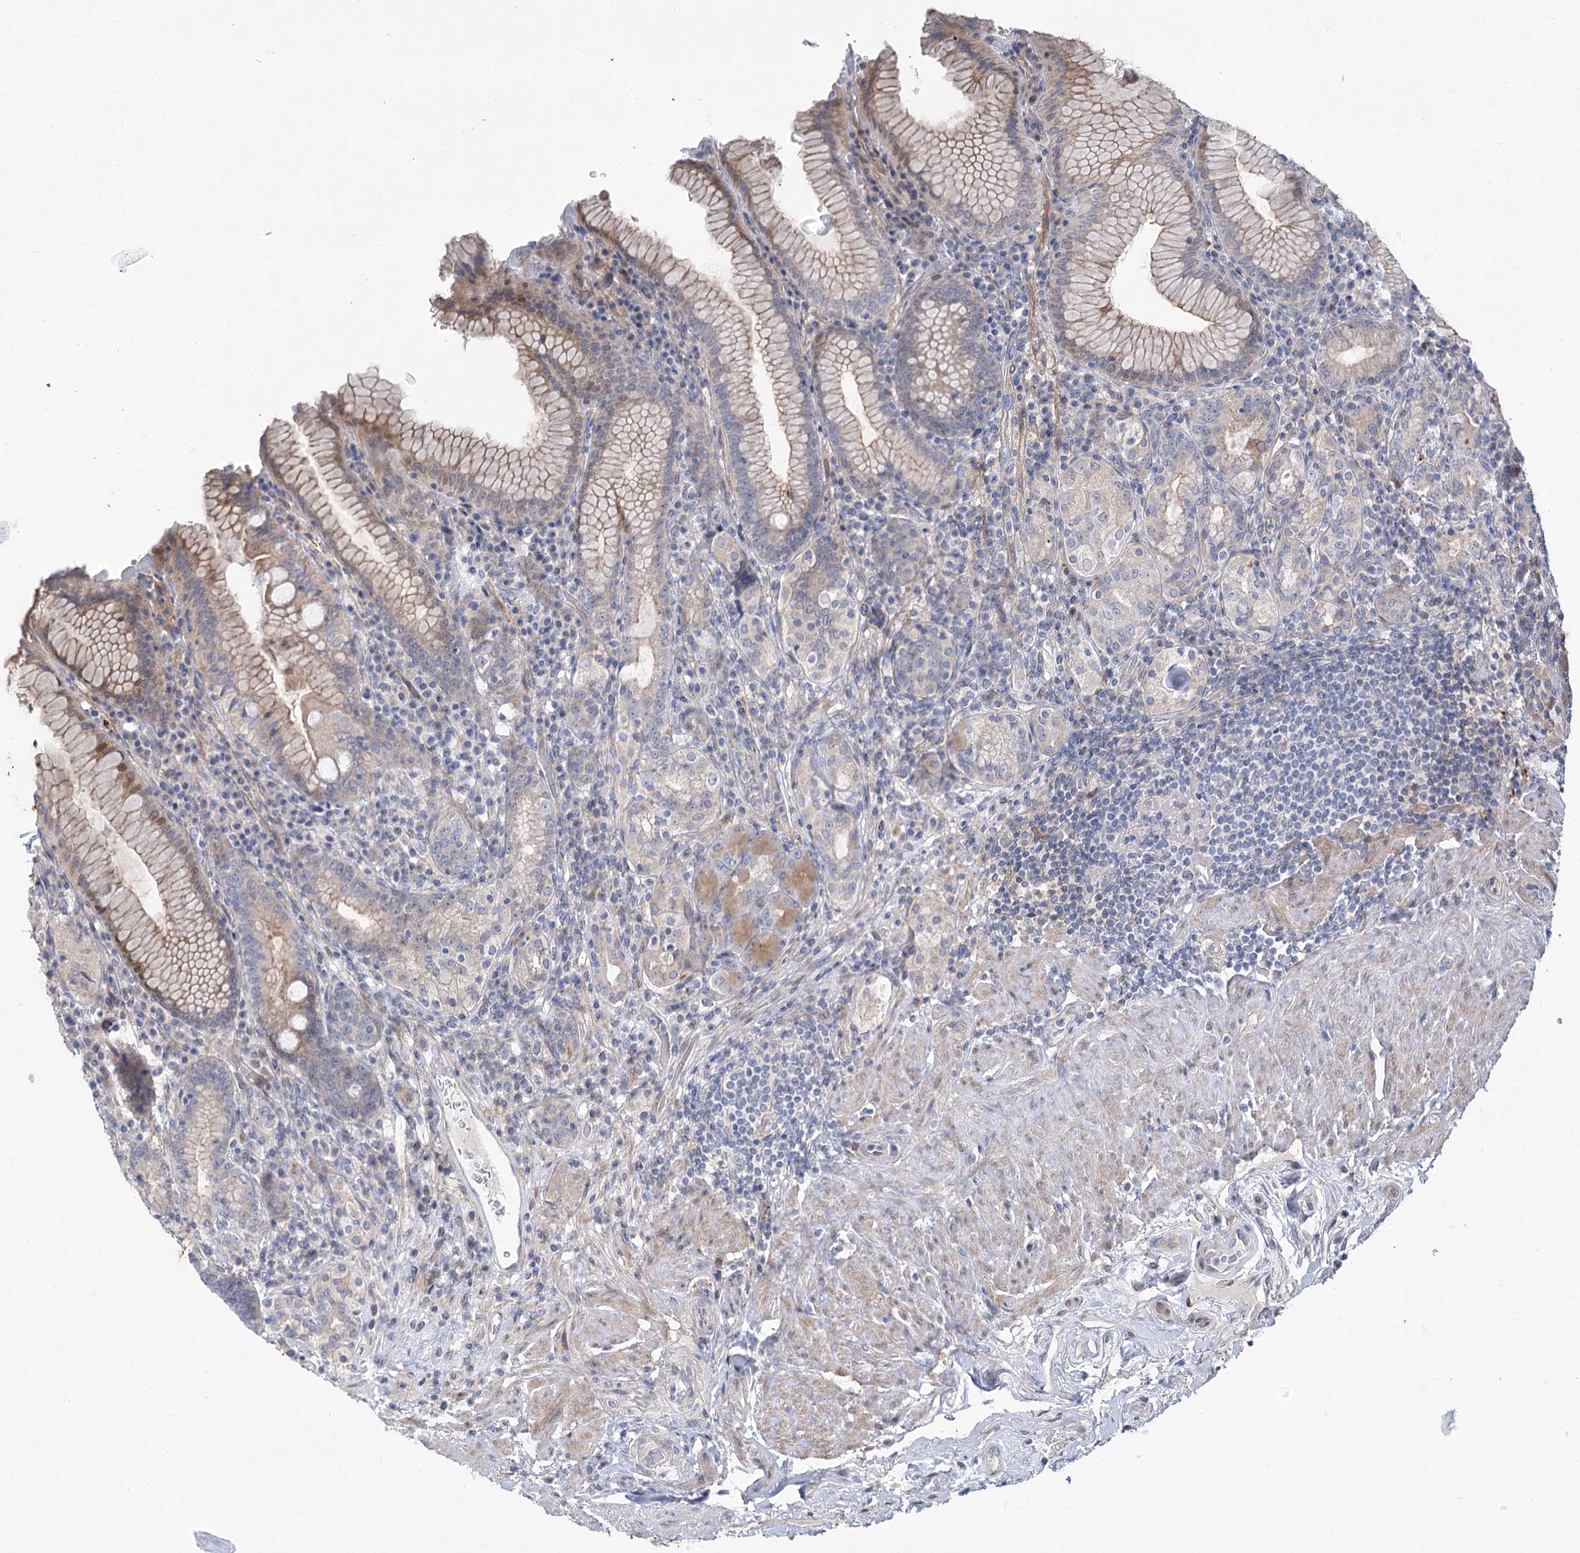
{"staining": {"intensity": "moderate", "quantity": "25%-75%", "location": "cytoplasmic/membranous"}, "tissue": "stomach", "cell_type": "Glandular cells", "image_type": "normal", "snomed": [{"axis": "morphology", "description": "Normal tissue, NOS"}, {"axis": "topography", "description": "Stomach, upper"}, {"axis": "topography", "description": "Stomach, lower"}], "caption": "A brown stain shows moderate cytoplasmic/membranous staining of a protein in glandular cells of benign stomach. (DAB (3,3'-diaminobenzidine) IHC with brightfield microscopy, high magnification).", "gene": "SH3BP5L", "patient": {"sex": "female", "age": 76}}